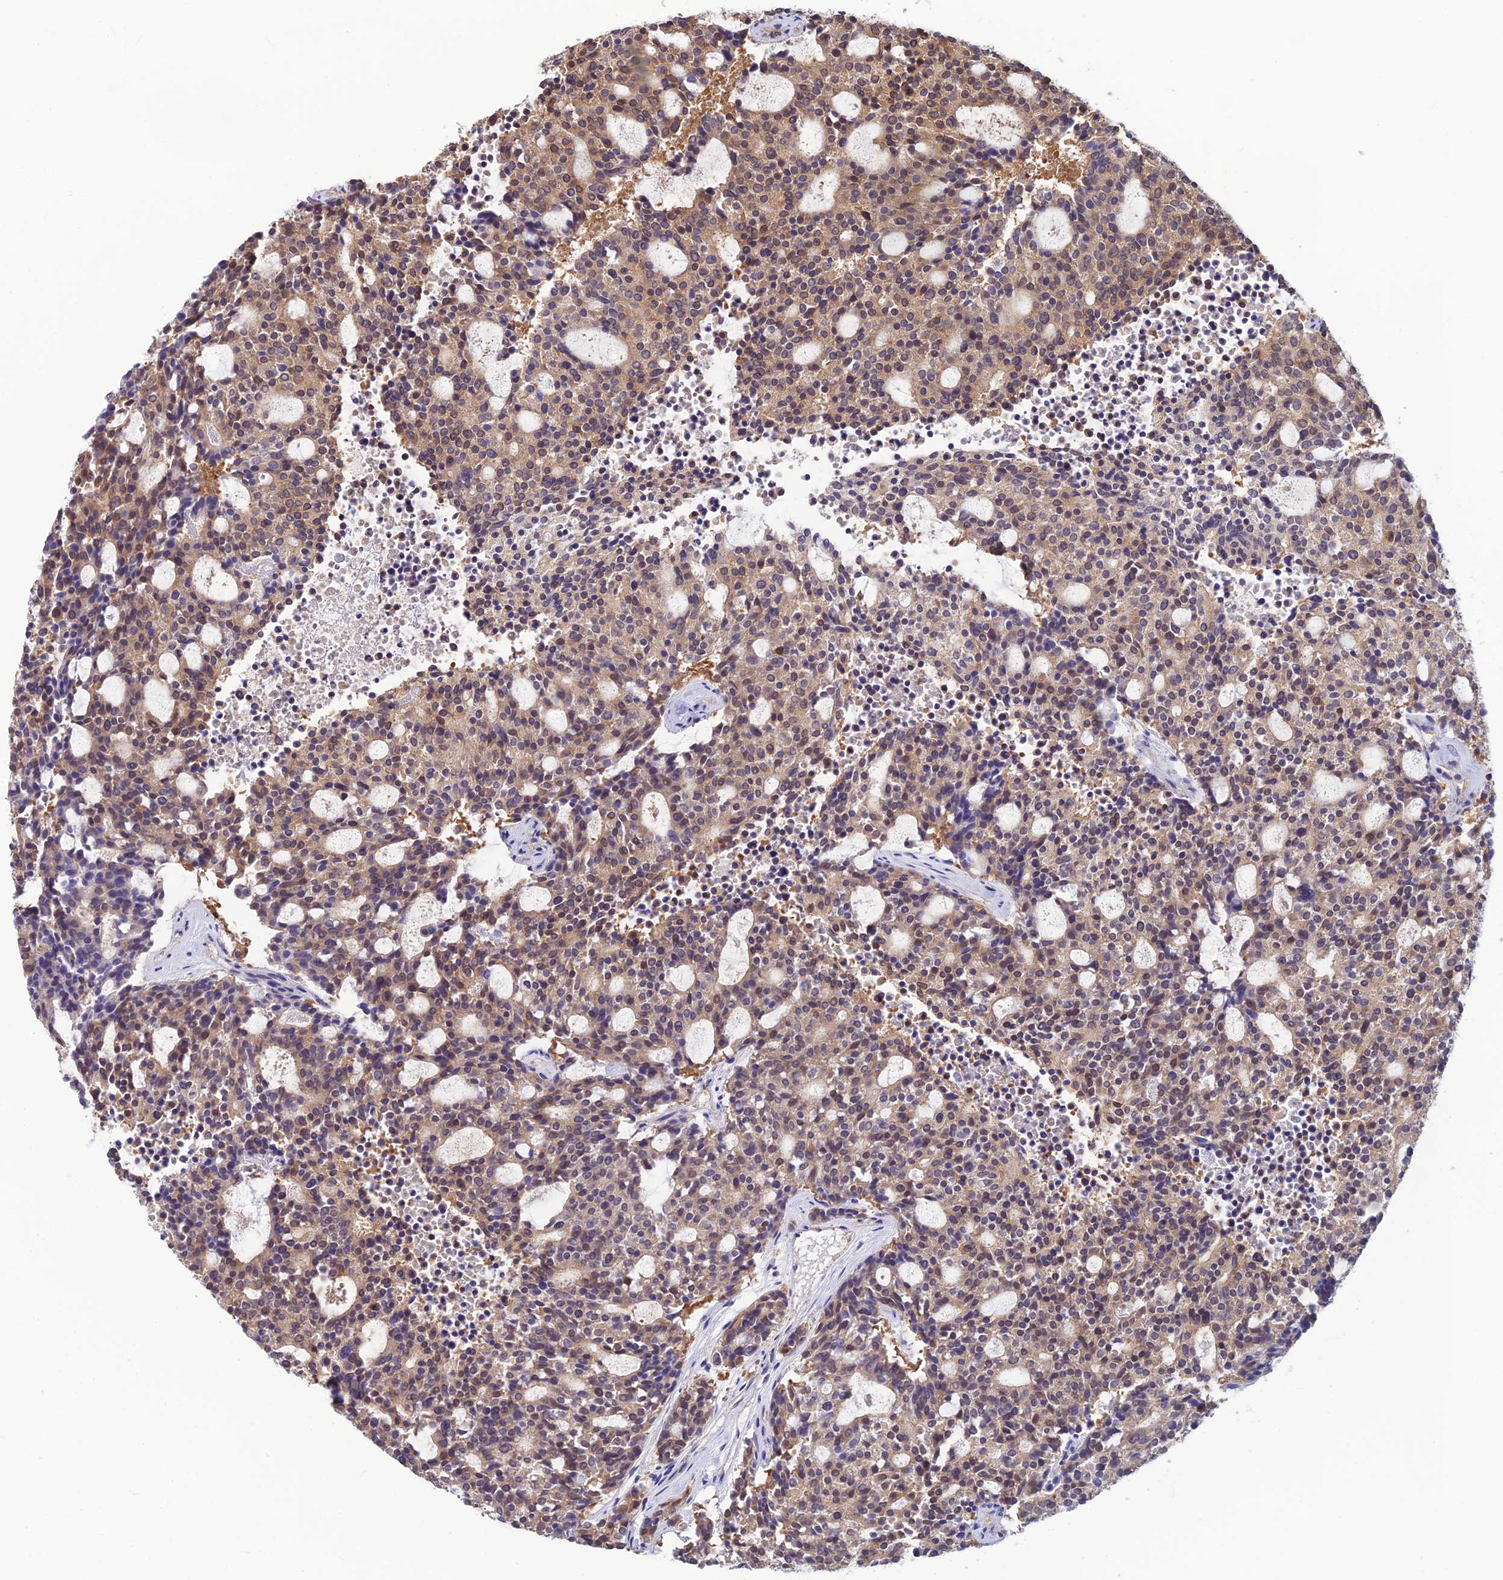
{"staining": {"intensity": "weak", "quantity": "25%-75%", "location": "cytoplasmic/membranous,nuclear"}, "tissue": "carcinoid", "cell_type": "Tumor cells", "image_type": "cancer", "snomed": [{"axis": "morphology", "description": "Carcinoid, malignant, NOS"}, {"axis": "topography", "description": "Pancreas"}], "caption": "Immunohistochemical staining of carcinoid exhibits low levels of weak cytoplasmic/membranous and nuclear positivity in about 25%-75% of tumor cells. The staining was performed using DAB, with brown indicating positive protein expression. Nuclei are stained blue with hematoxylin.", "gene": "HINT1", "patient": {"sex": "female", "age": 54}}